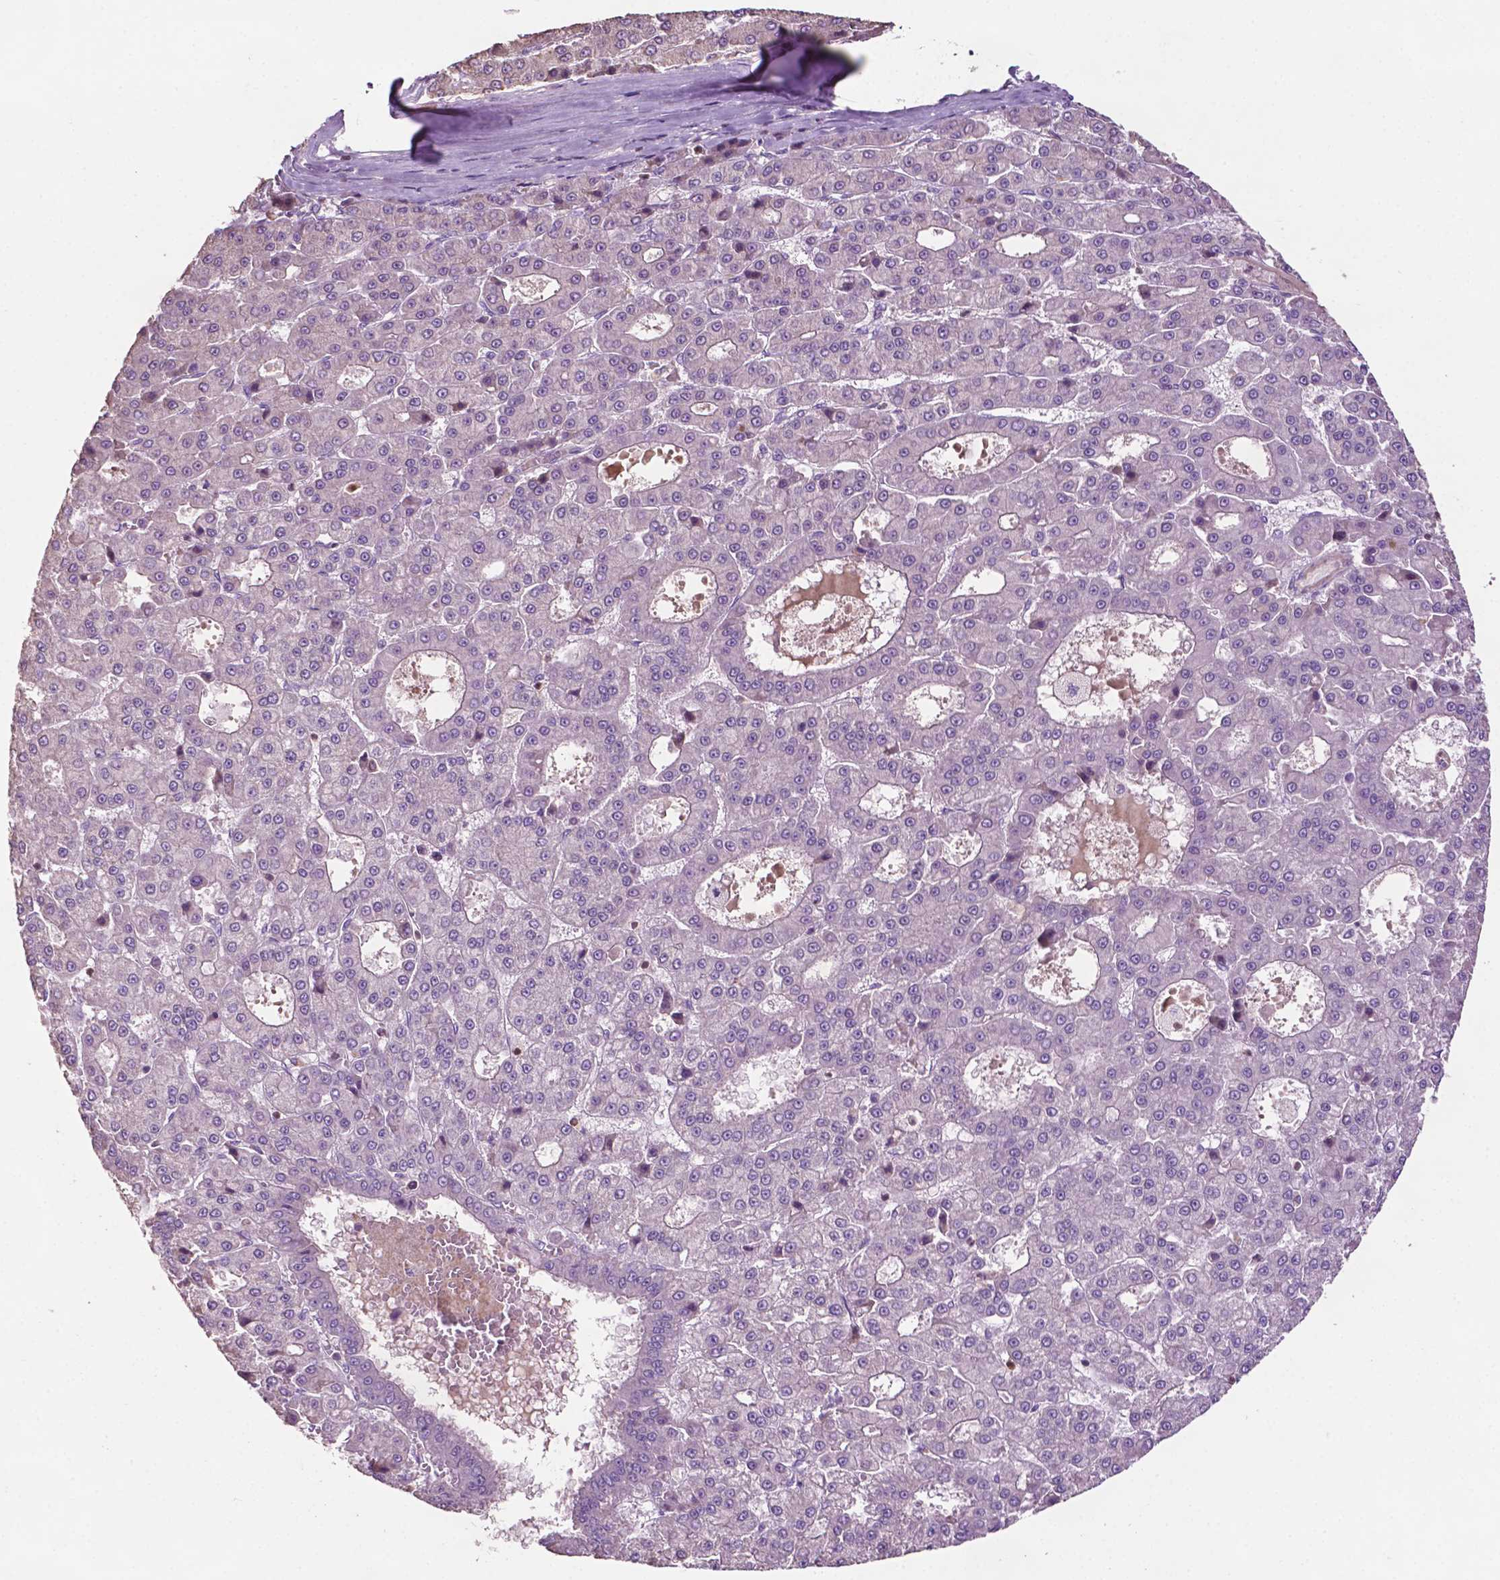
{"staining": {"intensity": "negative", "quantity": "none", "location": "none"}, "tissue": "liver cancer", "cell_type": "Tumor cells", "image_type": "cancer", "snomed": [{"axis": "morphology", "description": "Carcinoma, Hepatocellular, NOS"}, {"axis": "topography", "description": "Liver"}], "caption": "Tumor cells show no significant protein expression in liver cancer (hepatocellular carcinoma). (DAB (3,3'-diaminobenzidine) IHC visualized using brightfield microscopy, high magnification).", "gene": "TBC1D10C", "patient": {"sex": "male", "age": 70}}